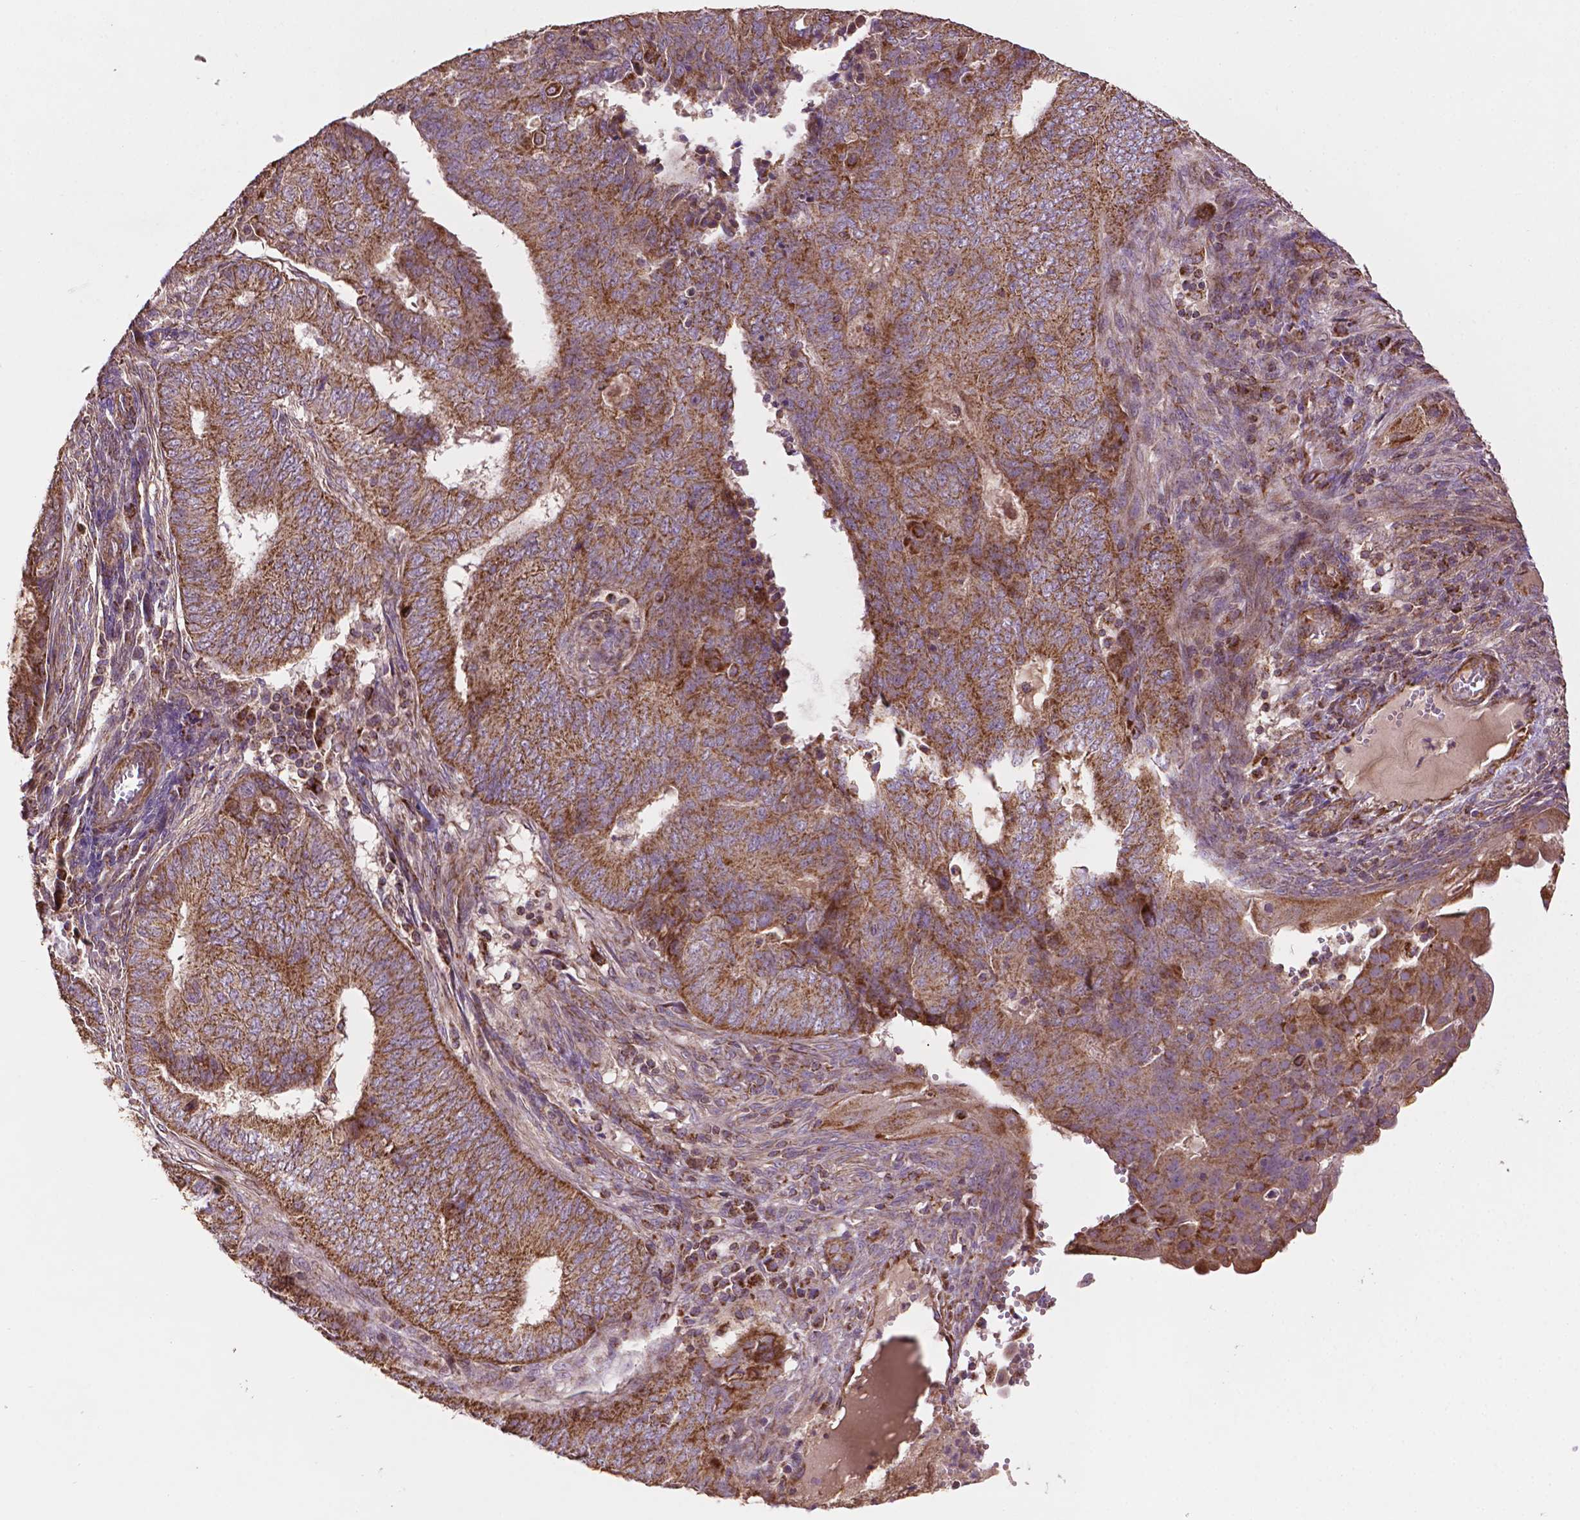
{"staining": {"intensity": "moderate", "quantity": "25%-75%", "location": "cytoplasmic/membranous"}, "tissue": "endometrial cancer", "cell_type": "Tumor cells", "image_type": "cancer", "snomed": [{"axis": "morphology", "description": "Adenocarcinoma, NOS"}, {"axis": "topography", "description": "Endometrium"}], "caption": "A histopathology image showing moderate cytoplasmic/membranous positivity in approximately 25%-75% of tumor cells in adenocarcinoma (endometrial), as visualized by brown immunohistochemical staining.", "gene": "LRR1", "patient": {"sex": "female", "age": 62}}